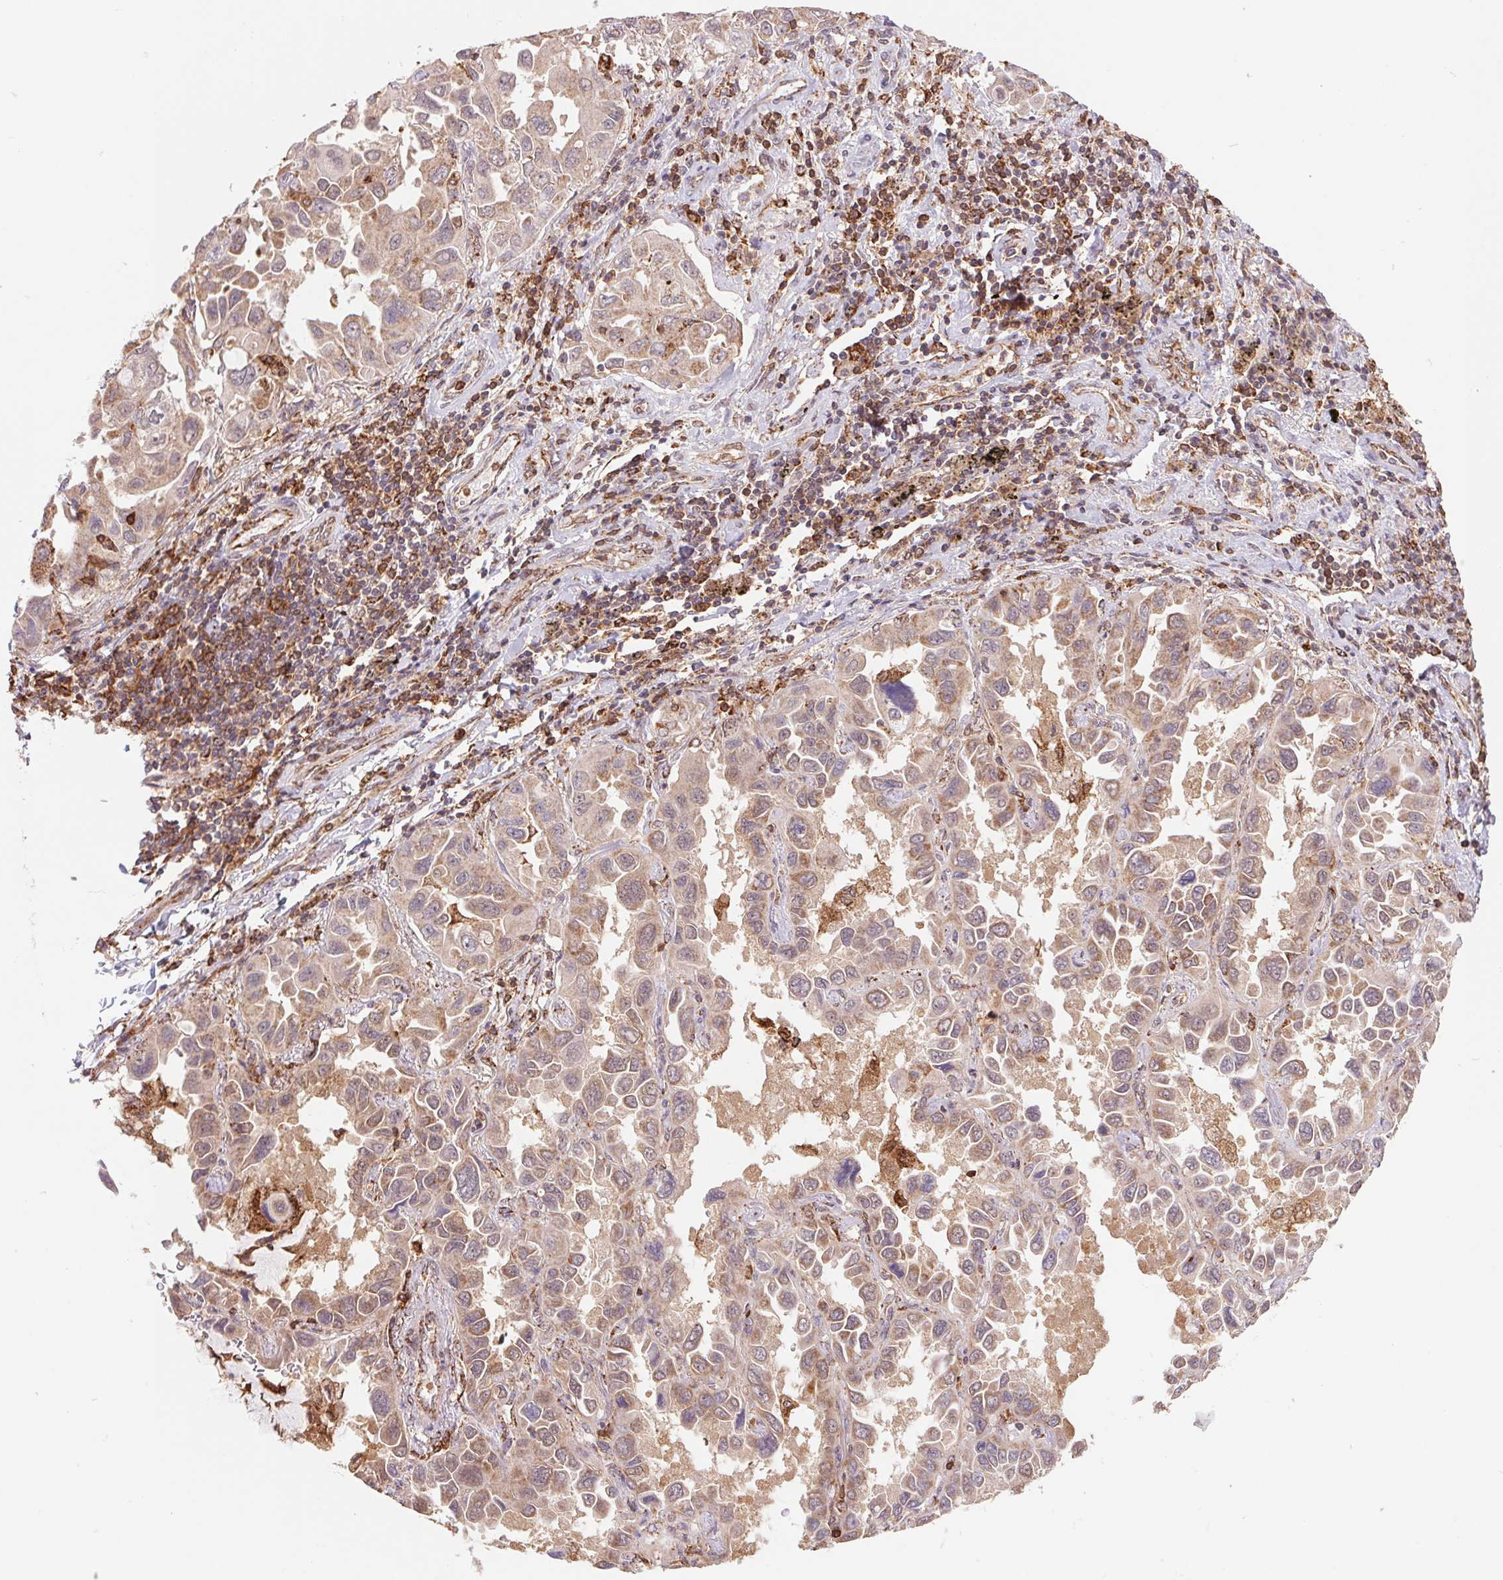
{"staining": {"intensity": "moderate", "quantity": ">75%", "location": "cytoplasmic/membranous"}, "tissue": "lung cancer", "cell_type": "Tumor cells", "image_type": "cancer", "snomed": [{"axis": "morphology", "description": "Adenocarcinoma, NOS"}, {"axis": "topography", "description": "Lung"}], "caption": "Brown immunohistochemical staining in human lung cancer shows moderate cytoplasmic/membranous staining in about >75% of tumor cells. The staining was performed using DAB (3,3'-diaminobenzidine) to visualize the protein expression in brown, while the nuclei were stained in blue with hematoxylin (Magnification: 20x).", "gene": "URM1", "patient": {"sex": "male", "age": 64}}